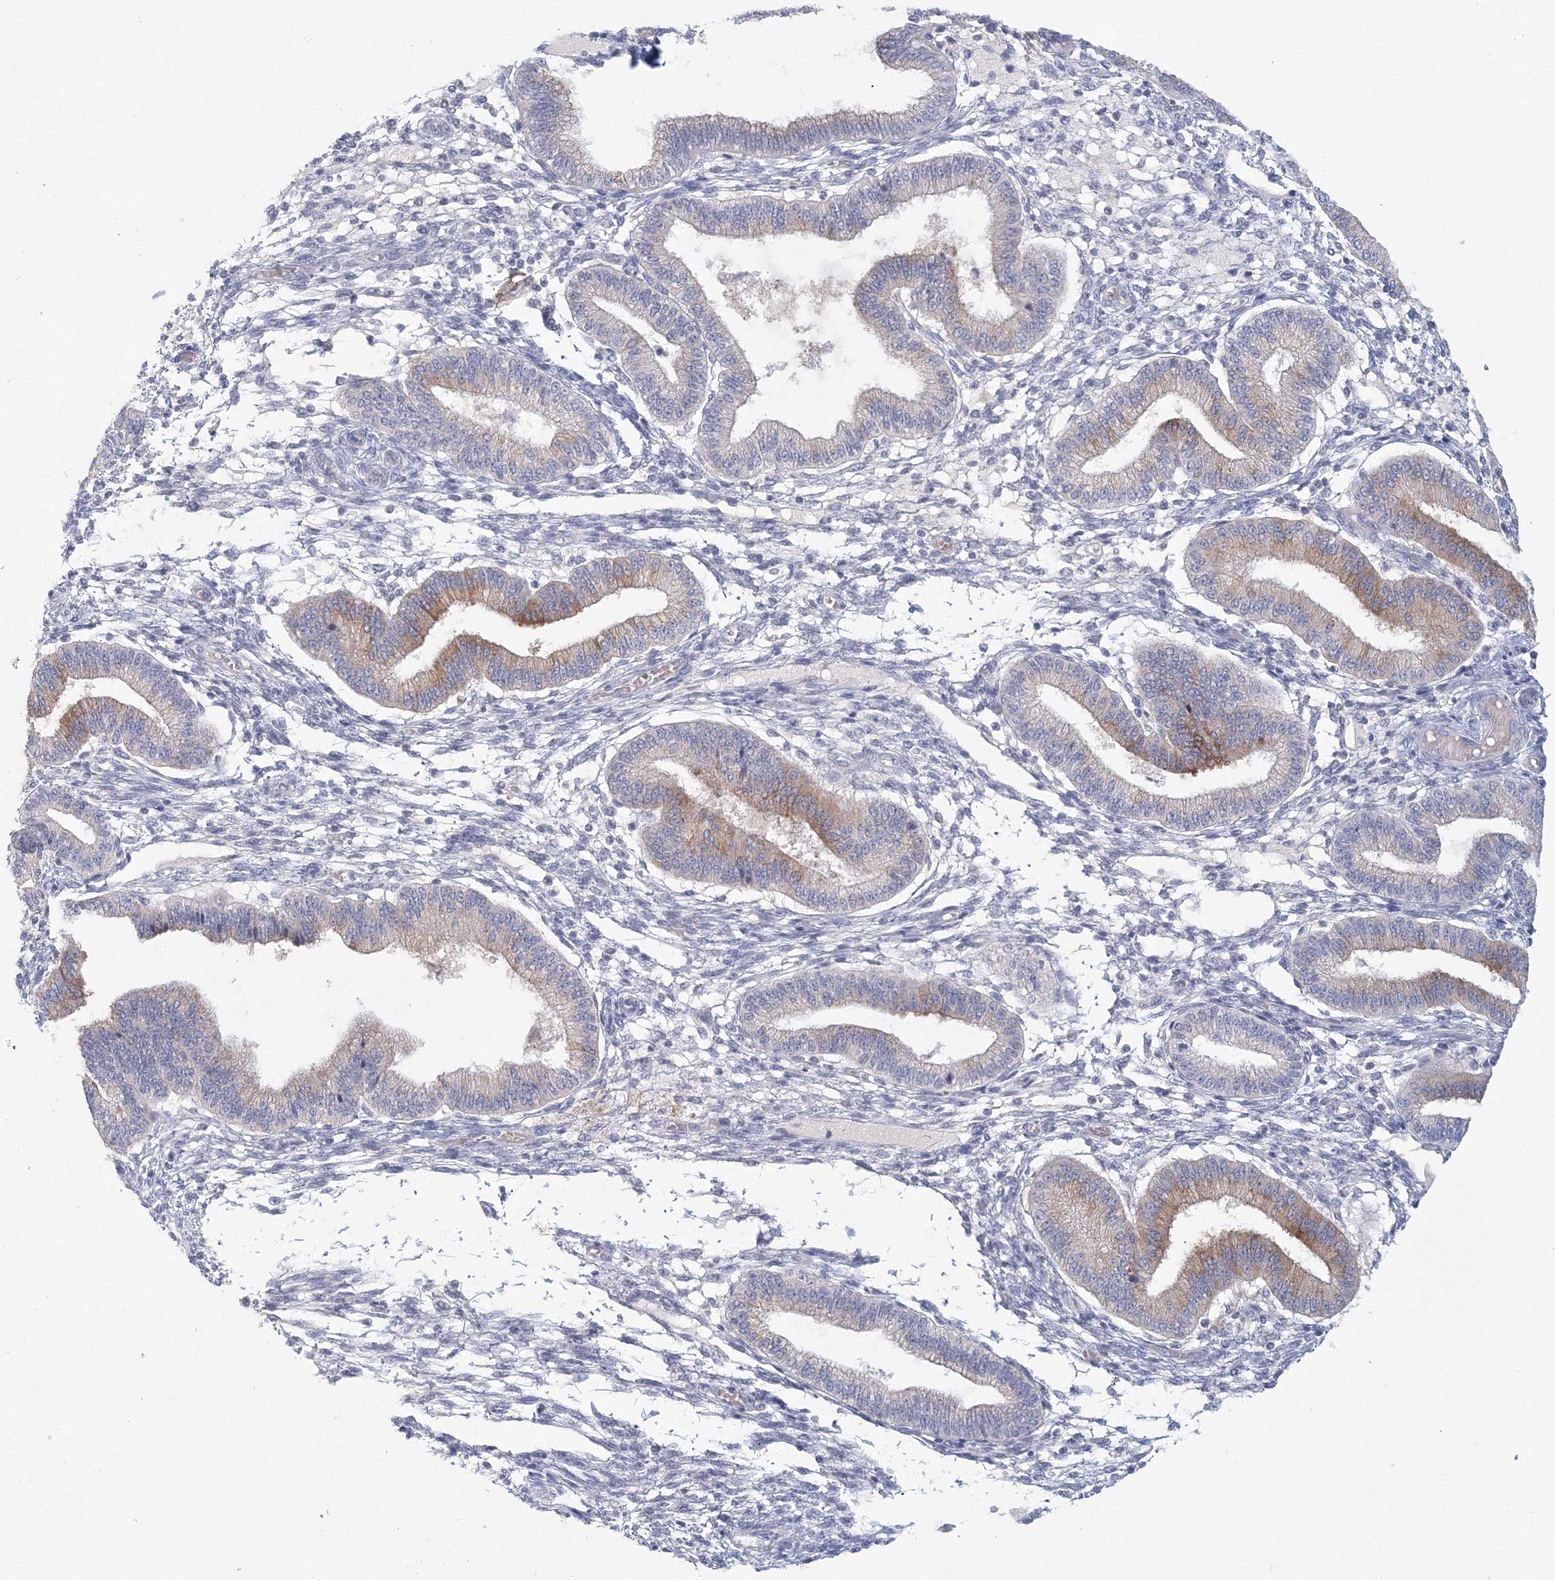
{"staining": {"intensity": "negative", "quantity": "none", "location": "none"}, "tissue": "endometrium", "cell_type": "Cells in endometrial stroma", "image_type": "normal", "snomed": [{"axis": "morphology", "description": "Normal tissue, NOS"}, {"axis": "topography", "description": "Endometrium"}], "caption": "This is an IHC micrograph of benign endometrium. There is no staining in cells in endometrial stroma.", "gene": "TACC2", "patient": {"sex": "female", "age": 39}}